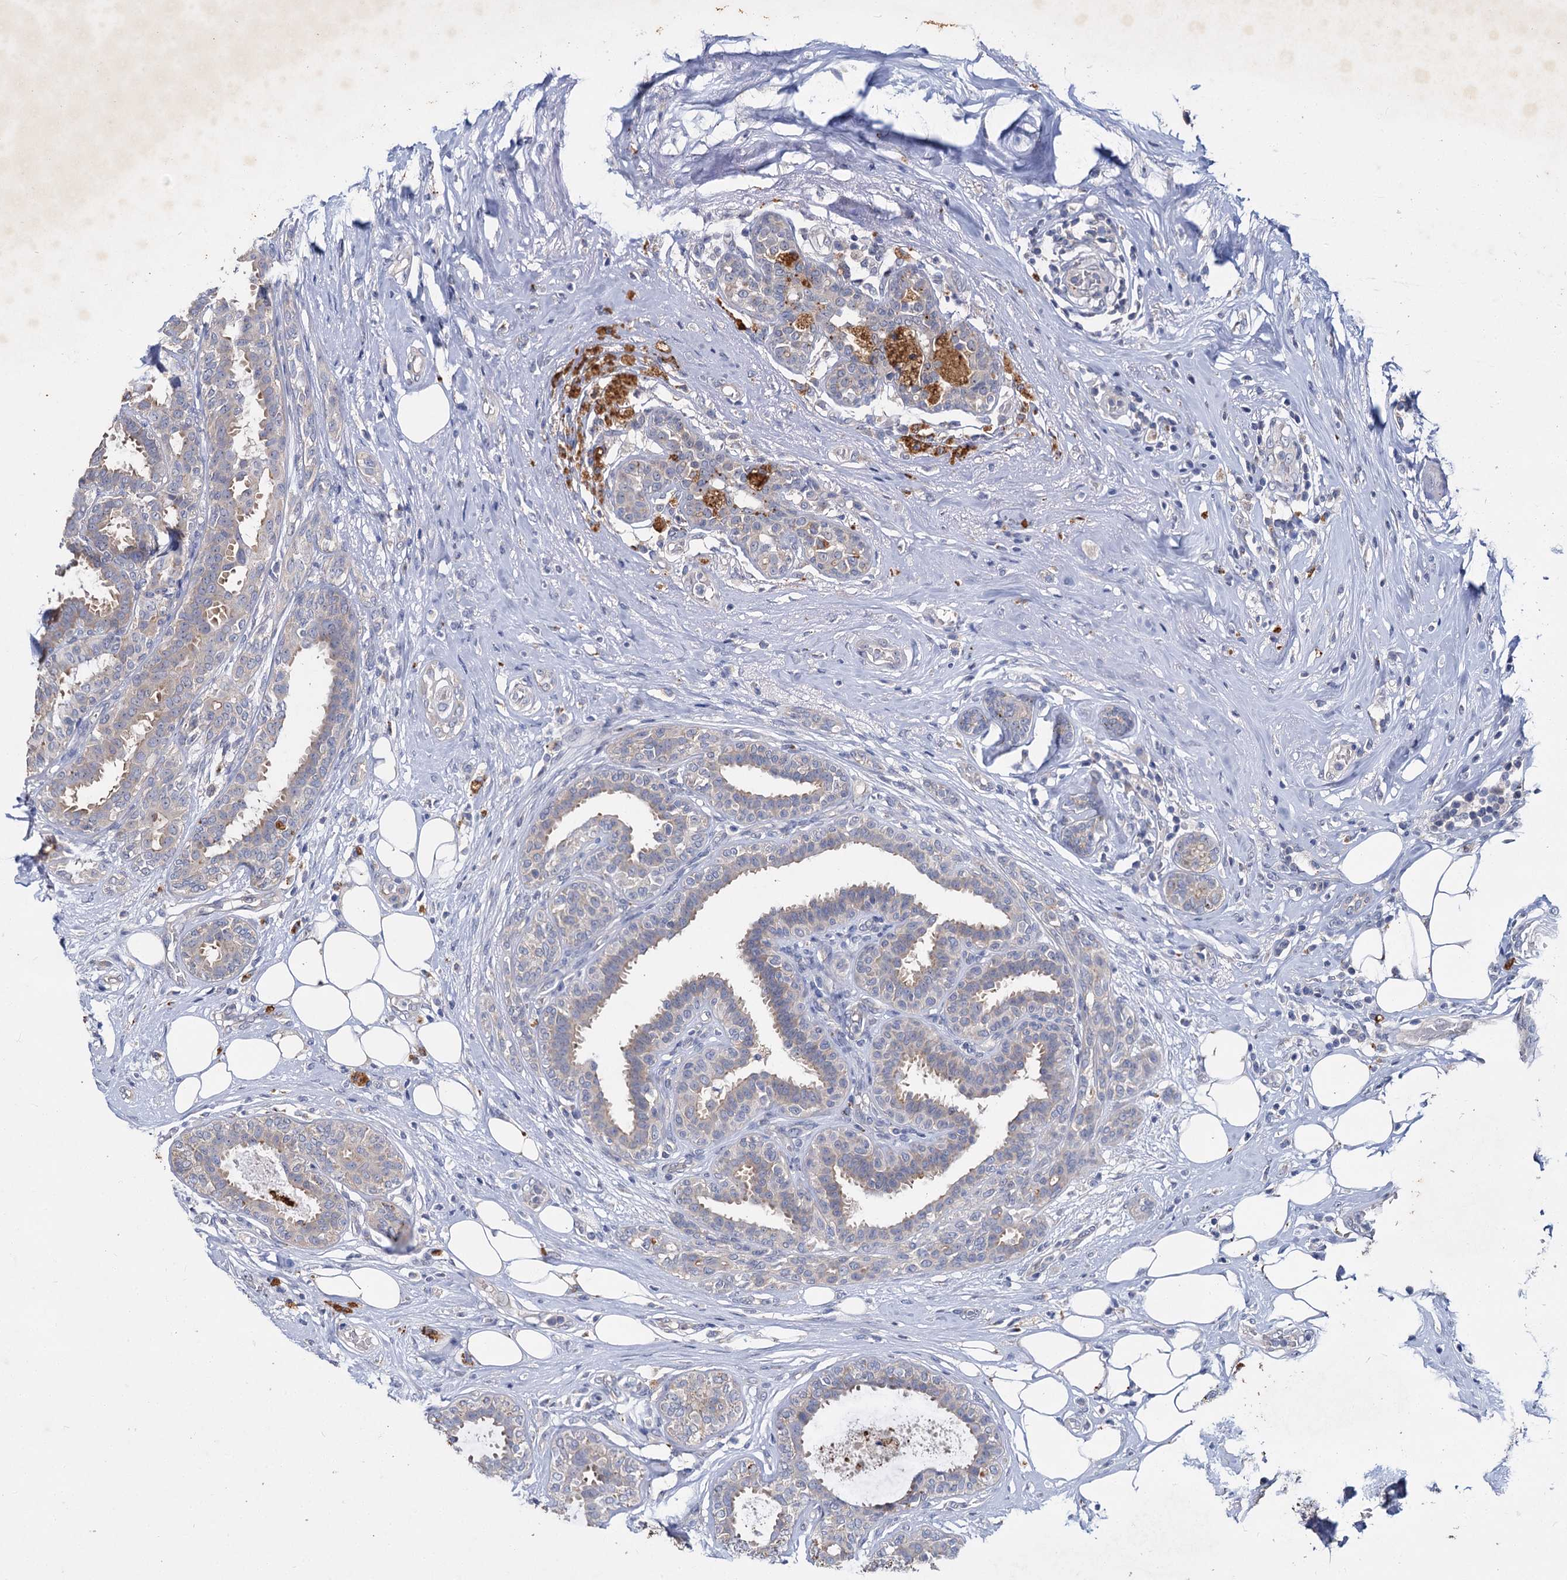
{"staining": {"intensity": "weak", "quantity": "<25%", "location": "cytoplasmic/membranous"}, "tissue": "breast cancer", "cell_type": "Tumor cells", "image_type": "cancer", "snomed": [{"axis": "morphology", "description": "Lobular carcinoma"}, {"axis": "topography", "description": "Breast"}], "caption": "High power microscopy micrograph of an IHC micrograph of breast cancer (lobular carcinoma), revealing no significant staining in tumor cells.", "gene": "ATP9A", "patient": {"sex": "female", "age": 51}}